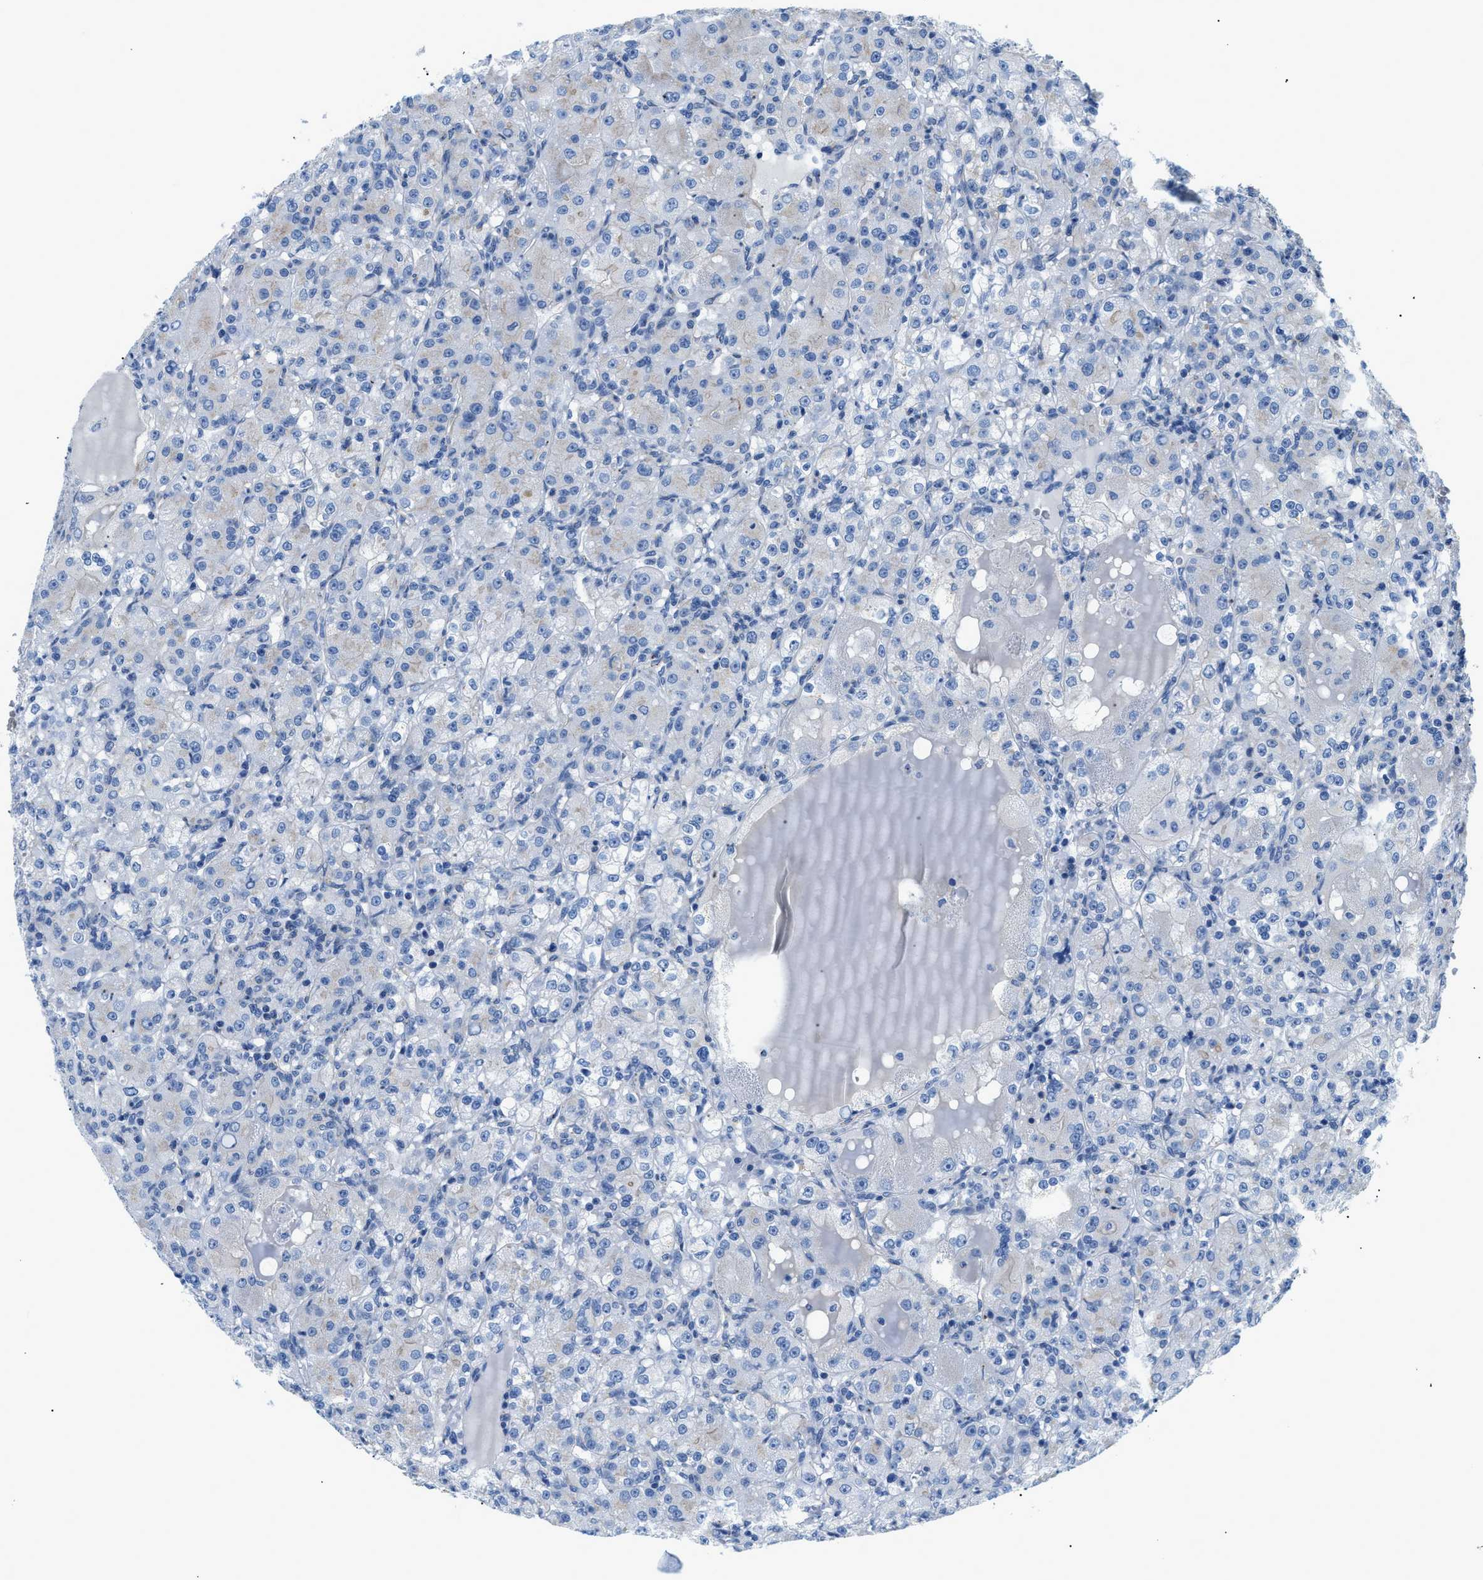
{"staining": {"intensity": "negative", "quantity": "none", "location": "none"}, "tissue": "renal cancer", "cell_type": "Tumor cells", "image_type": "cancer", "snomed": [{"axis": "morphology", "description": "Normal tissue, NOS"}, {"axis": "morphology", "description": "Adenocarcinoma, NOS"}, {"axis": "topography", "description": "Kidney"}], "caption": "Renal cancer (adenocarcinoma) was stained to show a protein in brown. There is no significant expression in tumor cells.", "gene": "FDCSP", "patient": {"sex": "male", "age": 61}}